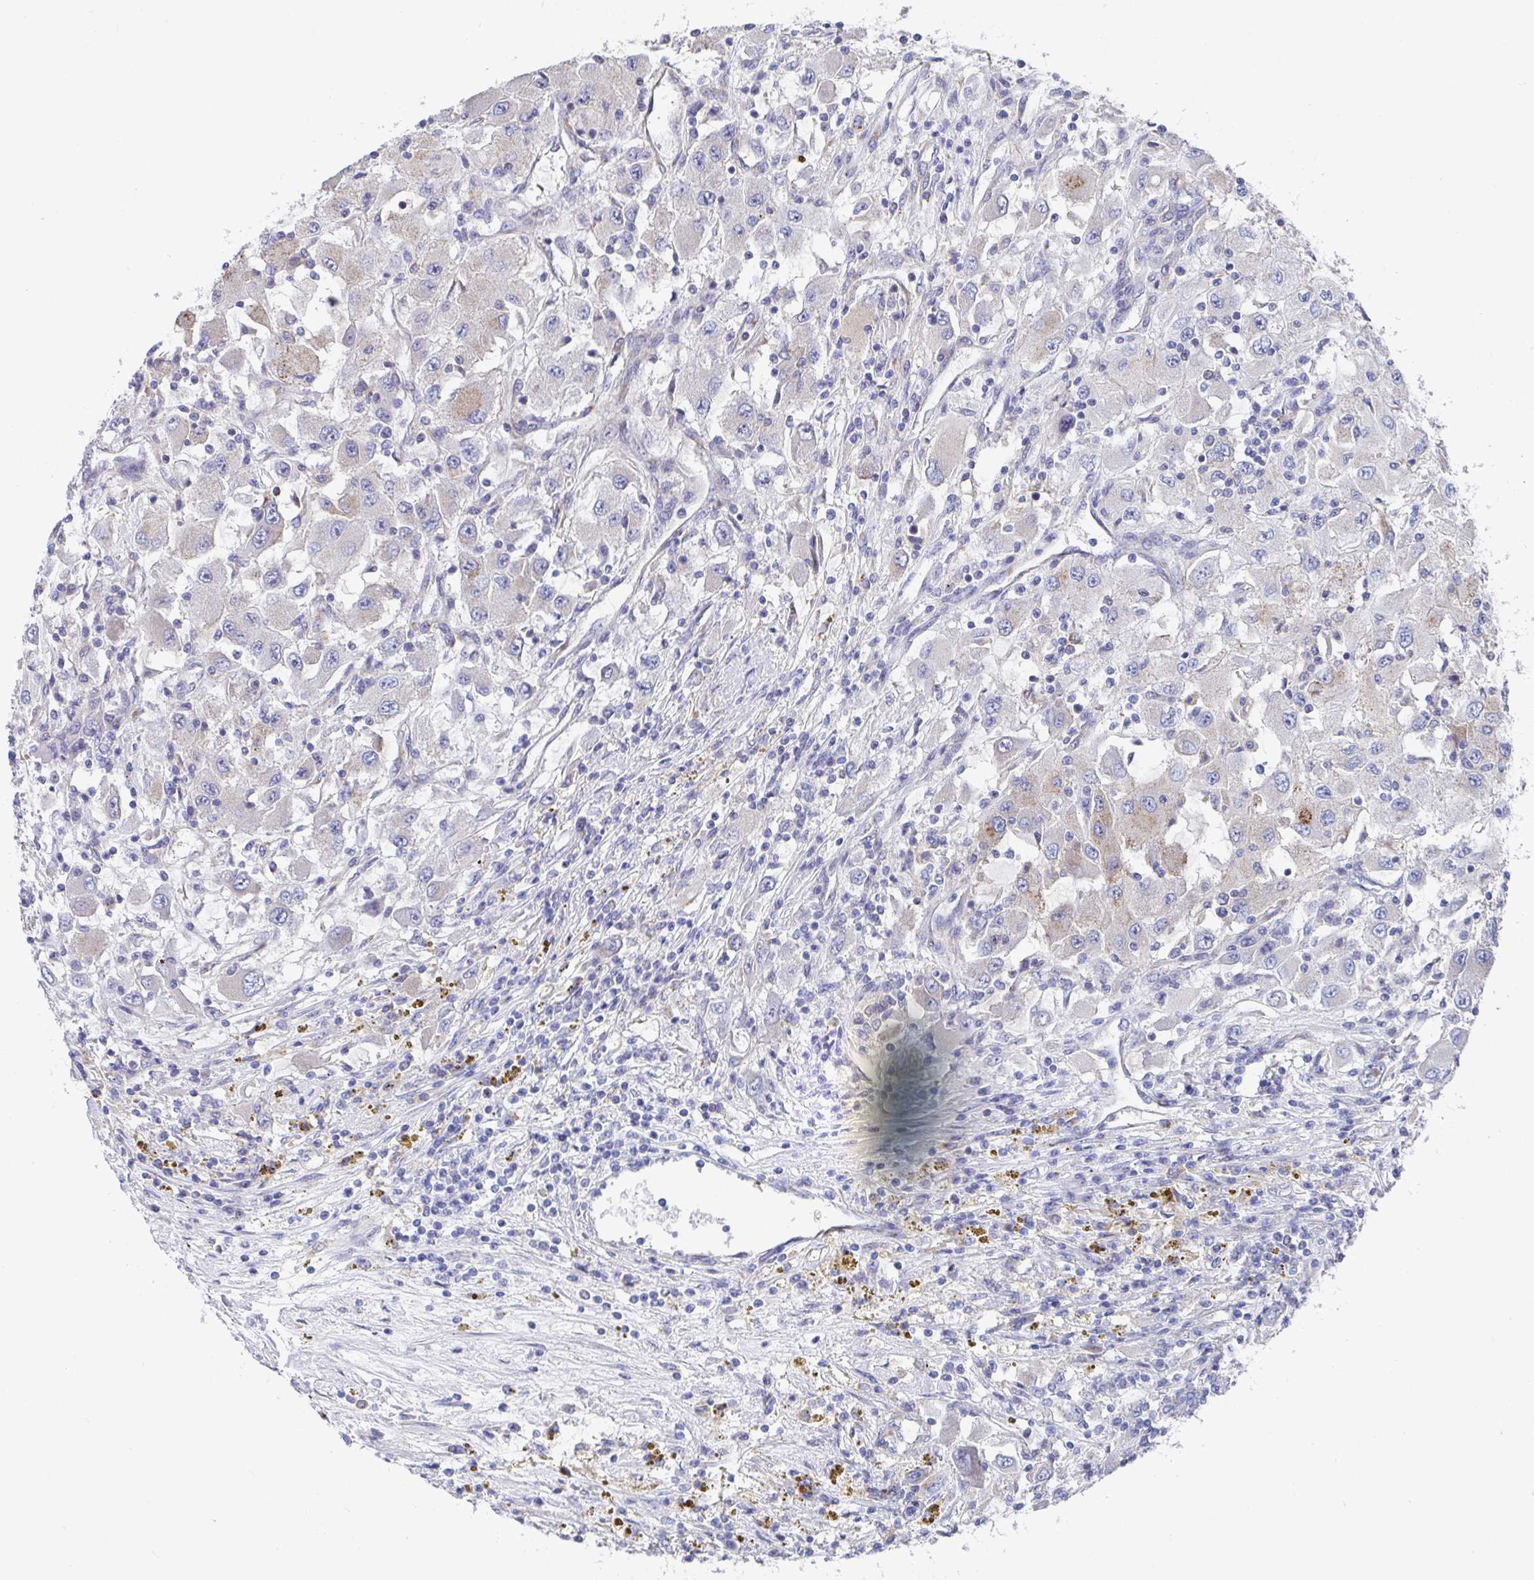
{"staining": {"intensity": "negative", "quantity": "none", "location": "none"}, "tissue": "renal cancer", "cell_type": "Tumor cells", "image_type": "cancer", "snomed": [{"axis": "morphology", "description": "Adenocarcinoma, NOS"}, {"axis": "topography", "description": "Kidney"}], "caption": "Immunohistochemistry (IHC) of human renal cancer reveals no positivity in tumor cells.", "gene": "TAS2R39", "patient": {"sex": "female", "age": 67}}